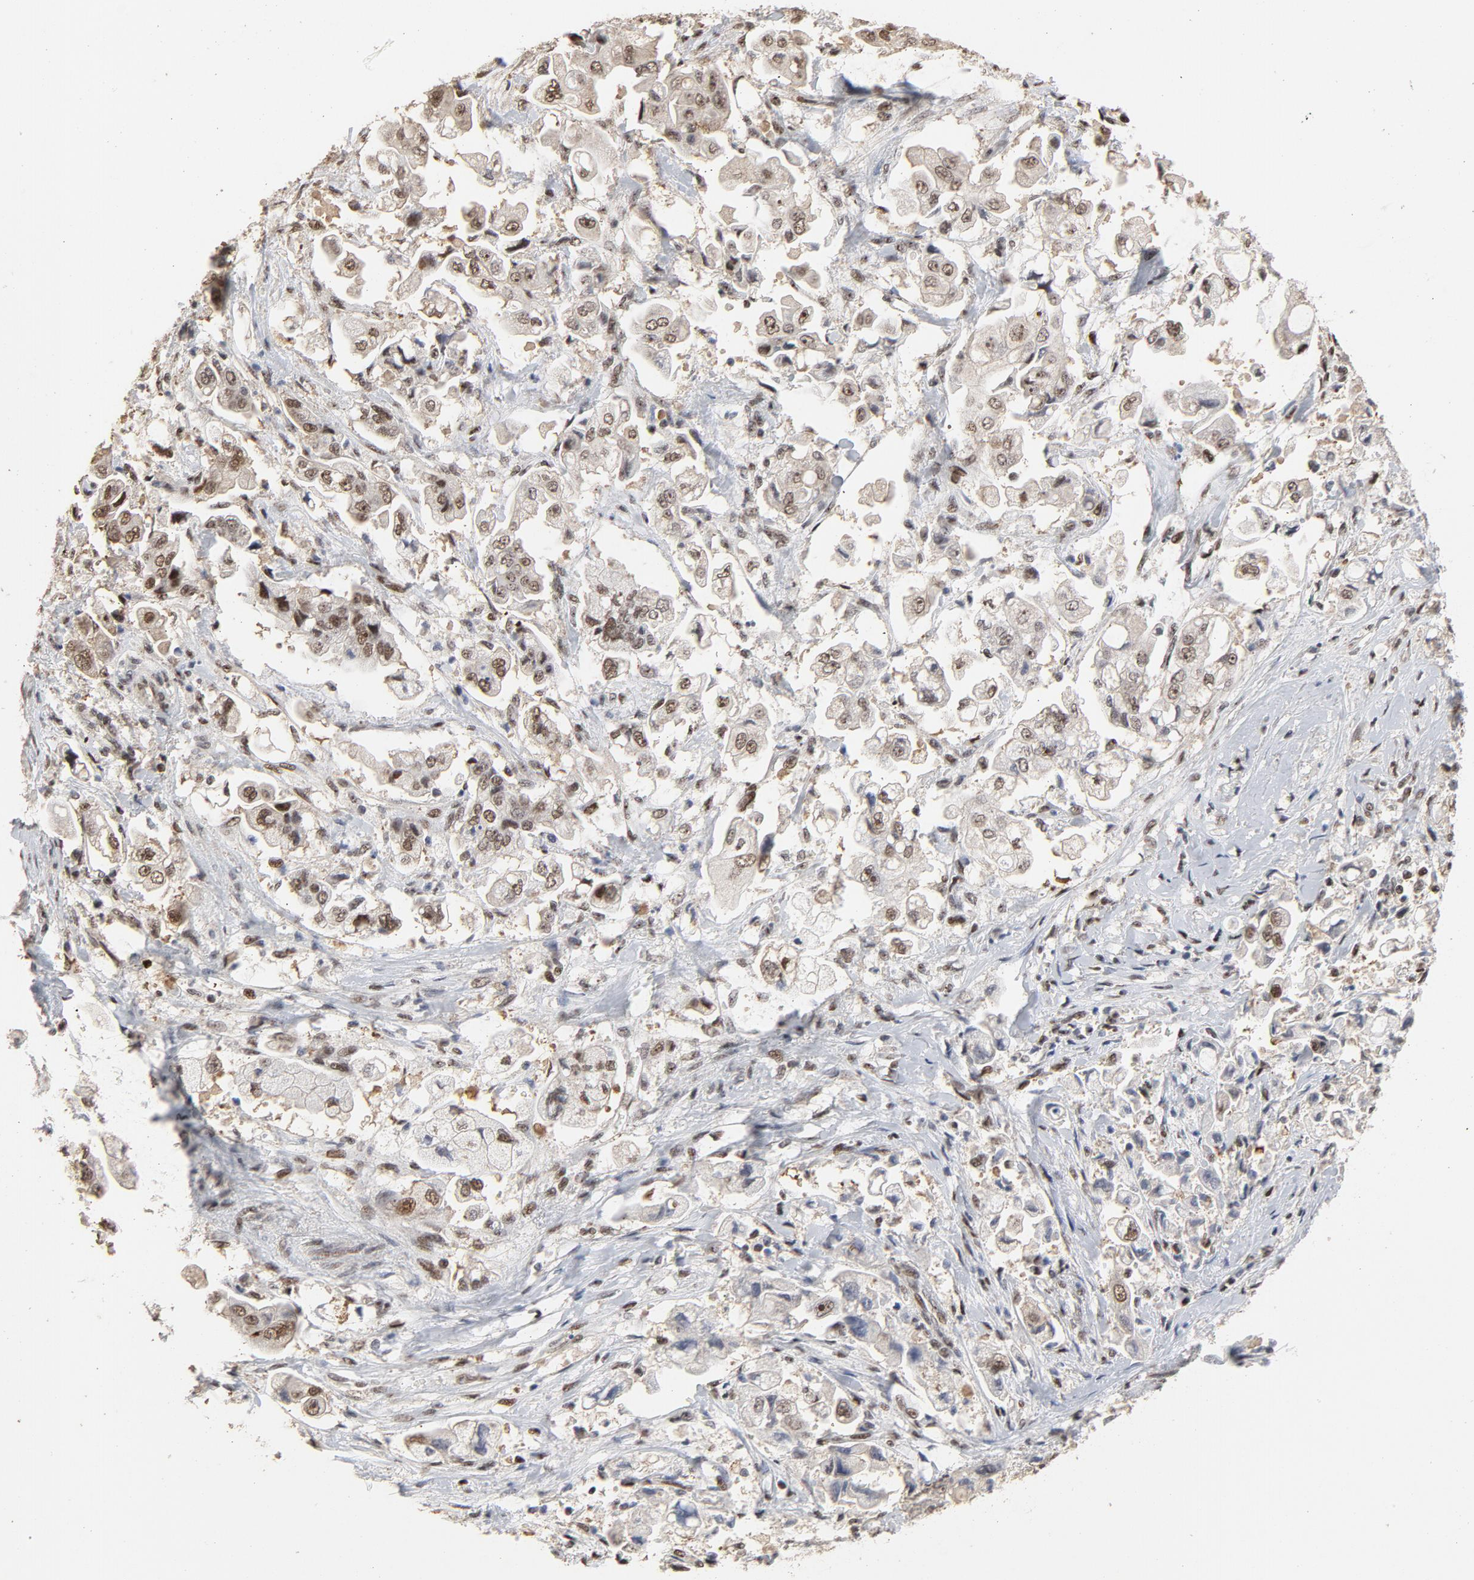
{"staining": {"intensity": "moderate", "quantity": "25%-75%", "location": "nuclear"}, "tissue": "stomach cancer", "cell_type": "Tumor cells", "image_type": "cancer", "snomed": [{"axis": "morphology", "description": "Adenocarcinoma, NOS"}, {"axis": "topography", "description": "Stomach"}], "caption": "Human stomach adenocarcinoma stained for a protein (brown) shows moderate nuclear positive staining in approximately 25%-75% of tumor cells.", "gene": "TP53RK", "patient": {"sex": "male", "age": 62}}